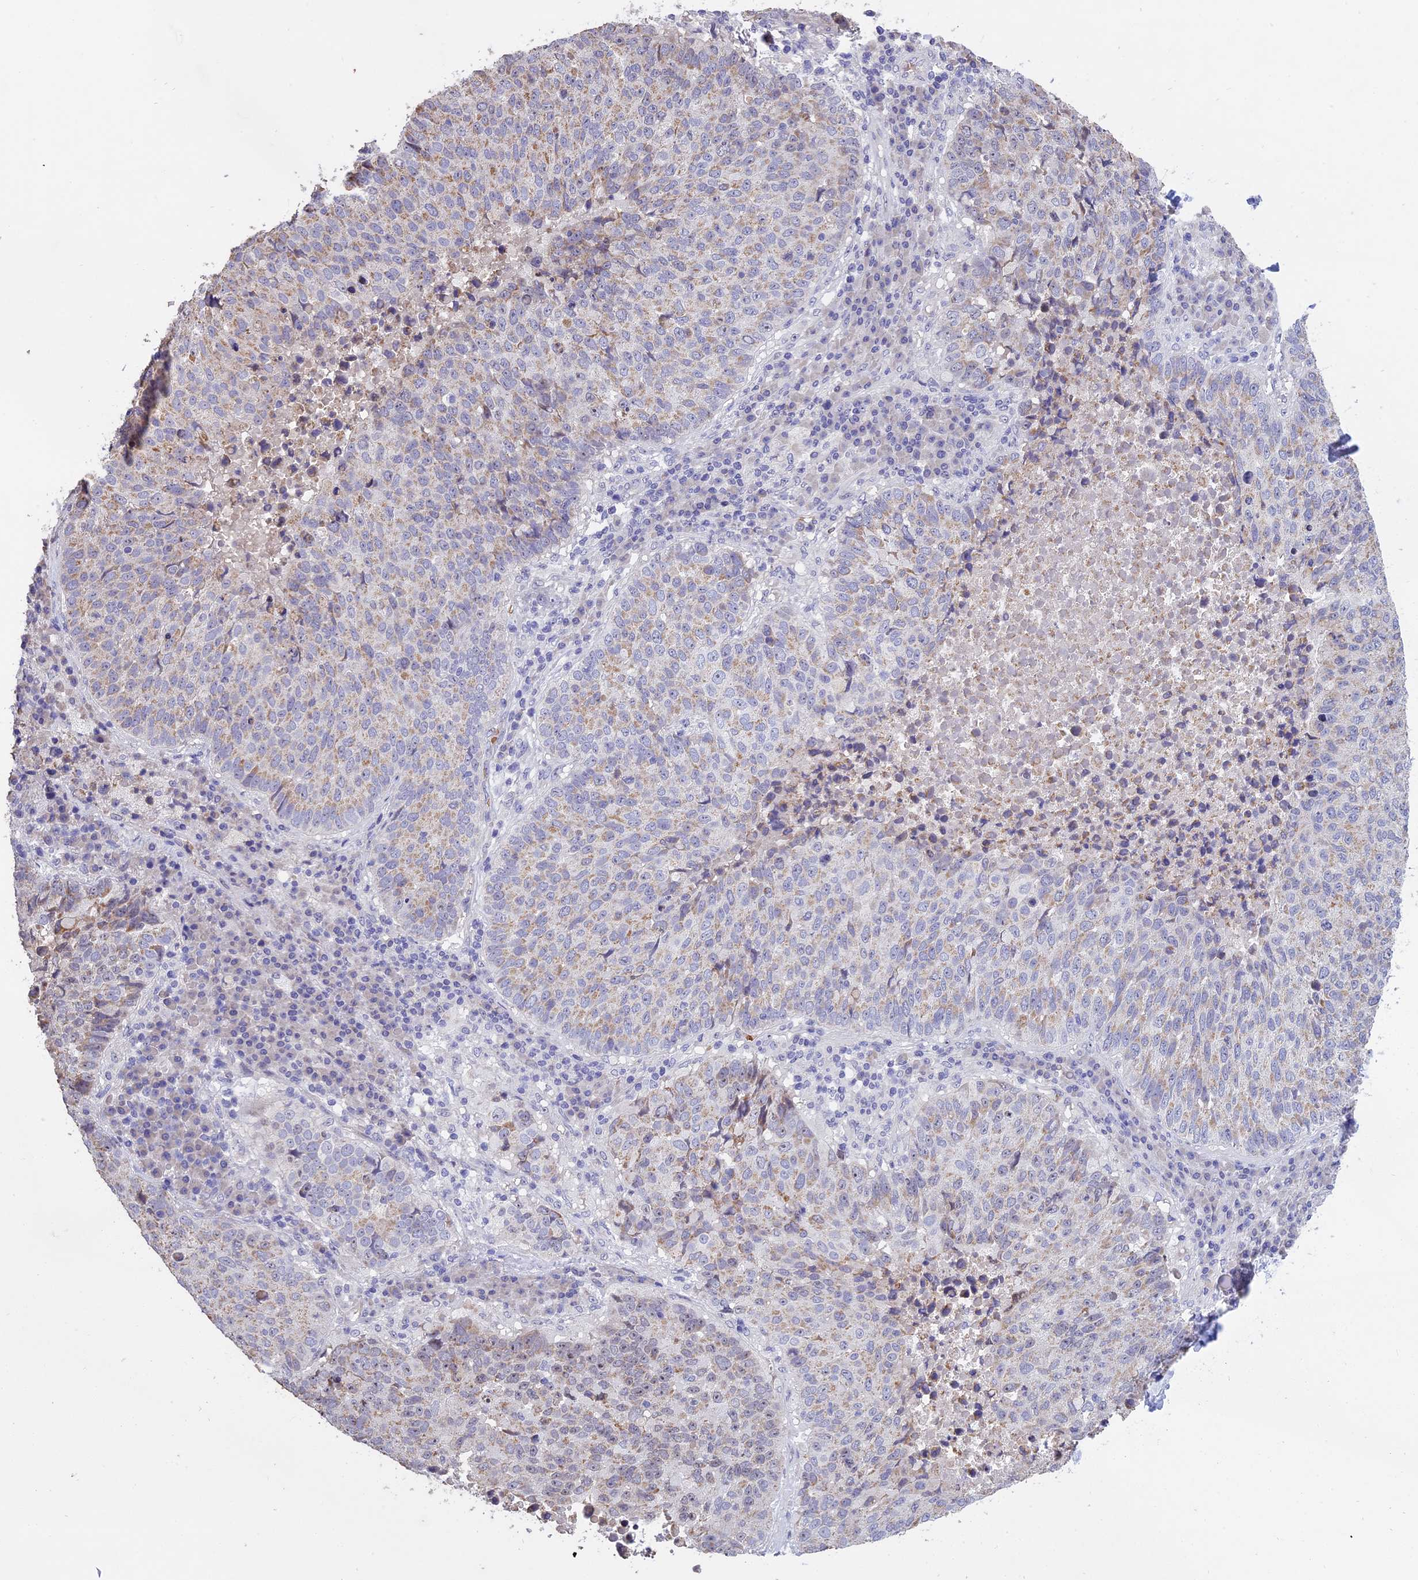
{"staining": {"intensity": "weak", "quantity": "25%-75%", "location": "cytoplasmic/membranous"}, "tissue": "lung cancer", "cell_type": "Tumor cells", "image_type": "cancer", "snomed": [{"axis": "morphology", "description": "Squamous cell carcinoma, NOS"}, {"axis": "topography", "description": "Lung"}], "caption": "This photomicrograph exhibits lung cancer (squamous cell carcinoma) stained with IHC to label a protein in brown. The cytoplasmic/membranous of tumor cells show weak positivity for the protein. Nuclei are counter-stained blue.", "gene": "KNOP1", "patient": {"sex": "male", "age": 73}}